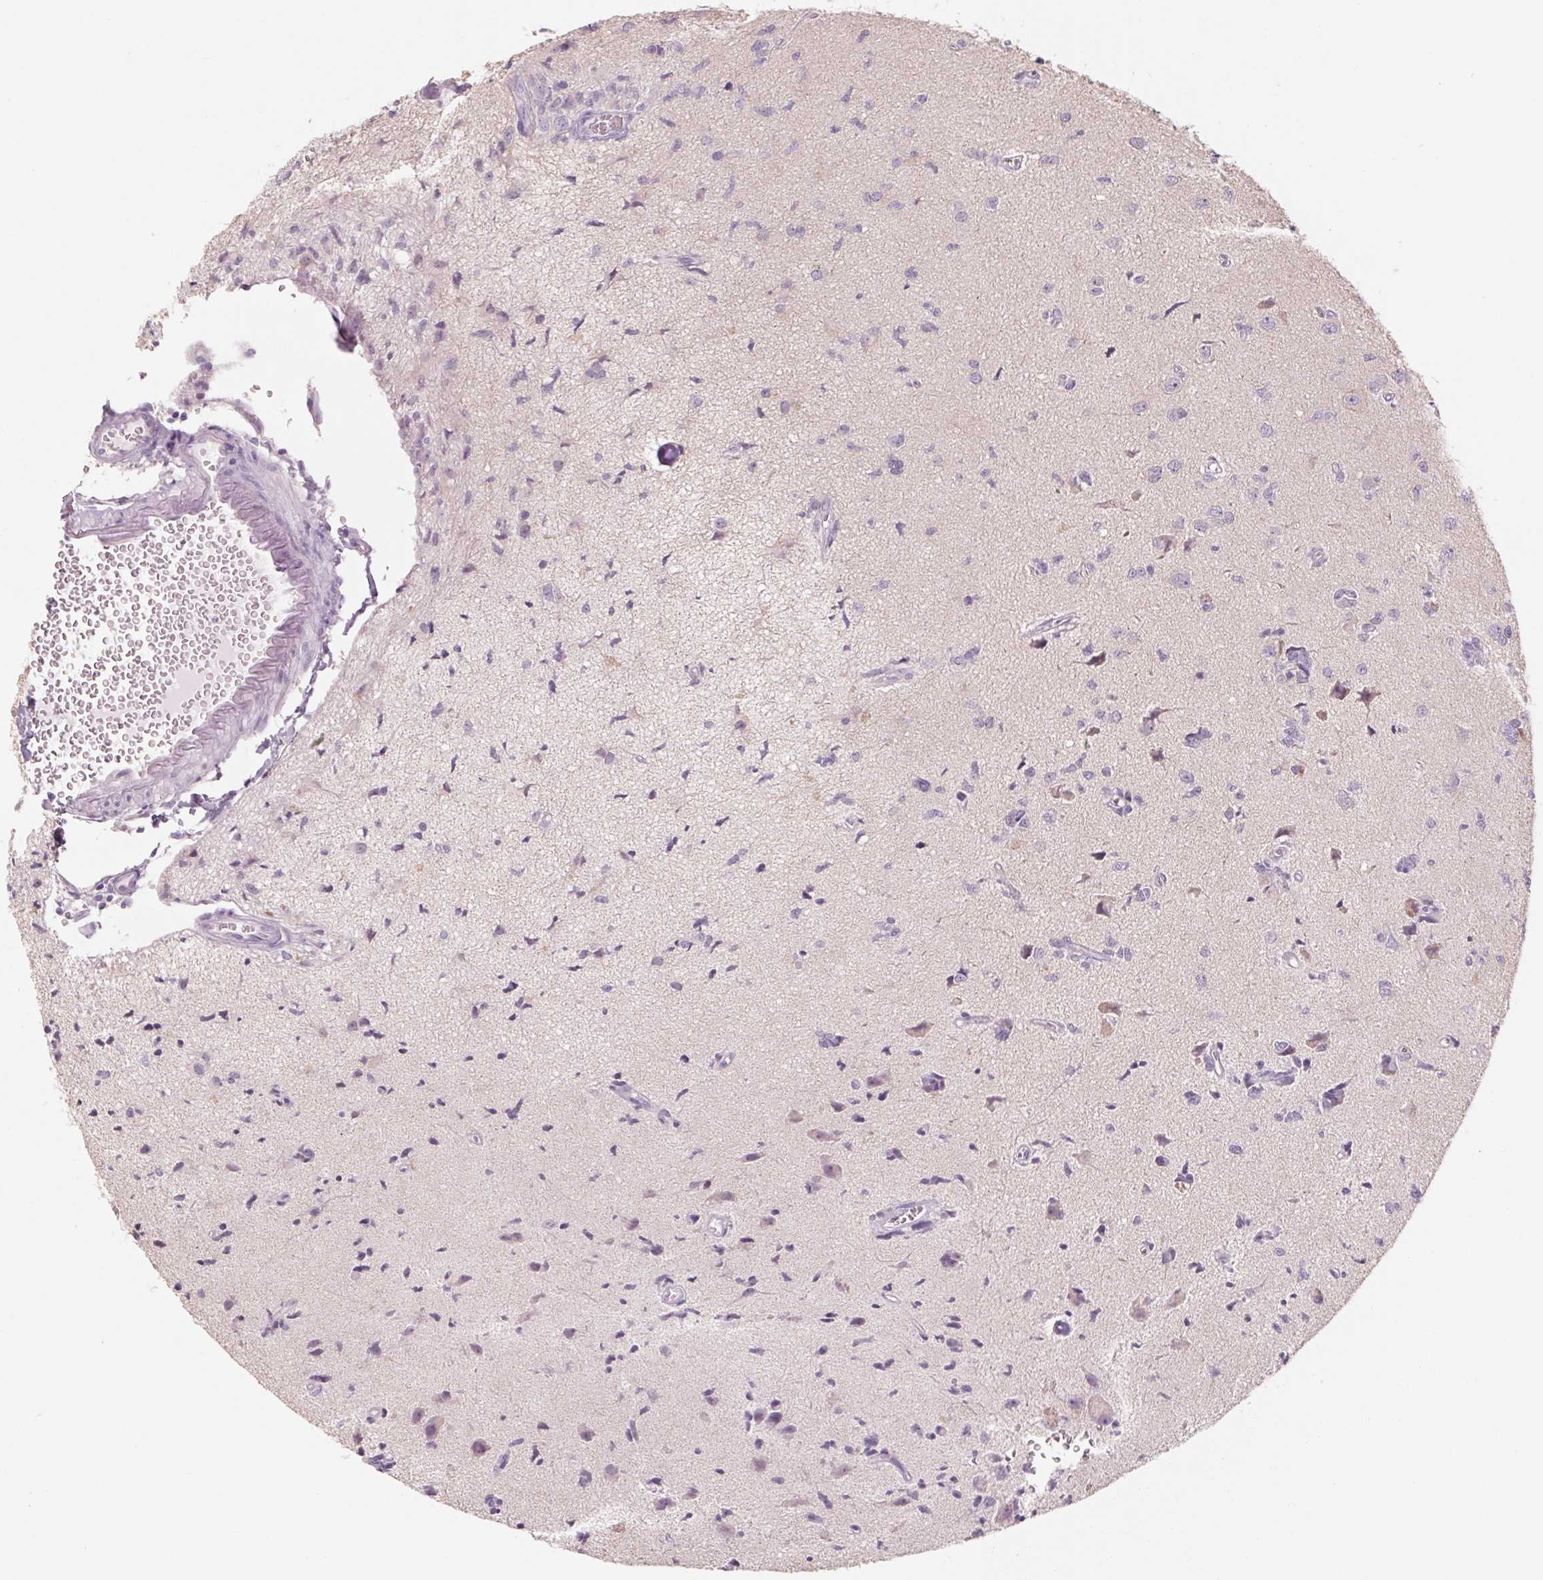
{"staining": {"intensity": "negative", "quantity": "none", "location": "none"}, "tissue": "glioma", "cell_type": "Tumor cells", "image_type": "cancer", "snomed": [{"axis": "morphology", "description": "Glioma, malignant, High grade"}, {"axis": "topography", "description": "Brain"}], "caption": "An image of malignant glioma (high-grade) stained for a protein displays no brown staining in tumor cells.", "gene": "POU1F1", "patient": {"sex": "male", "age": 67}}